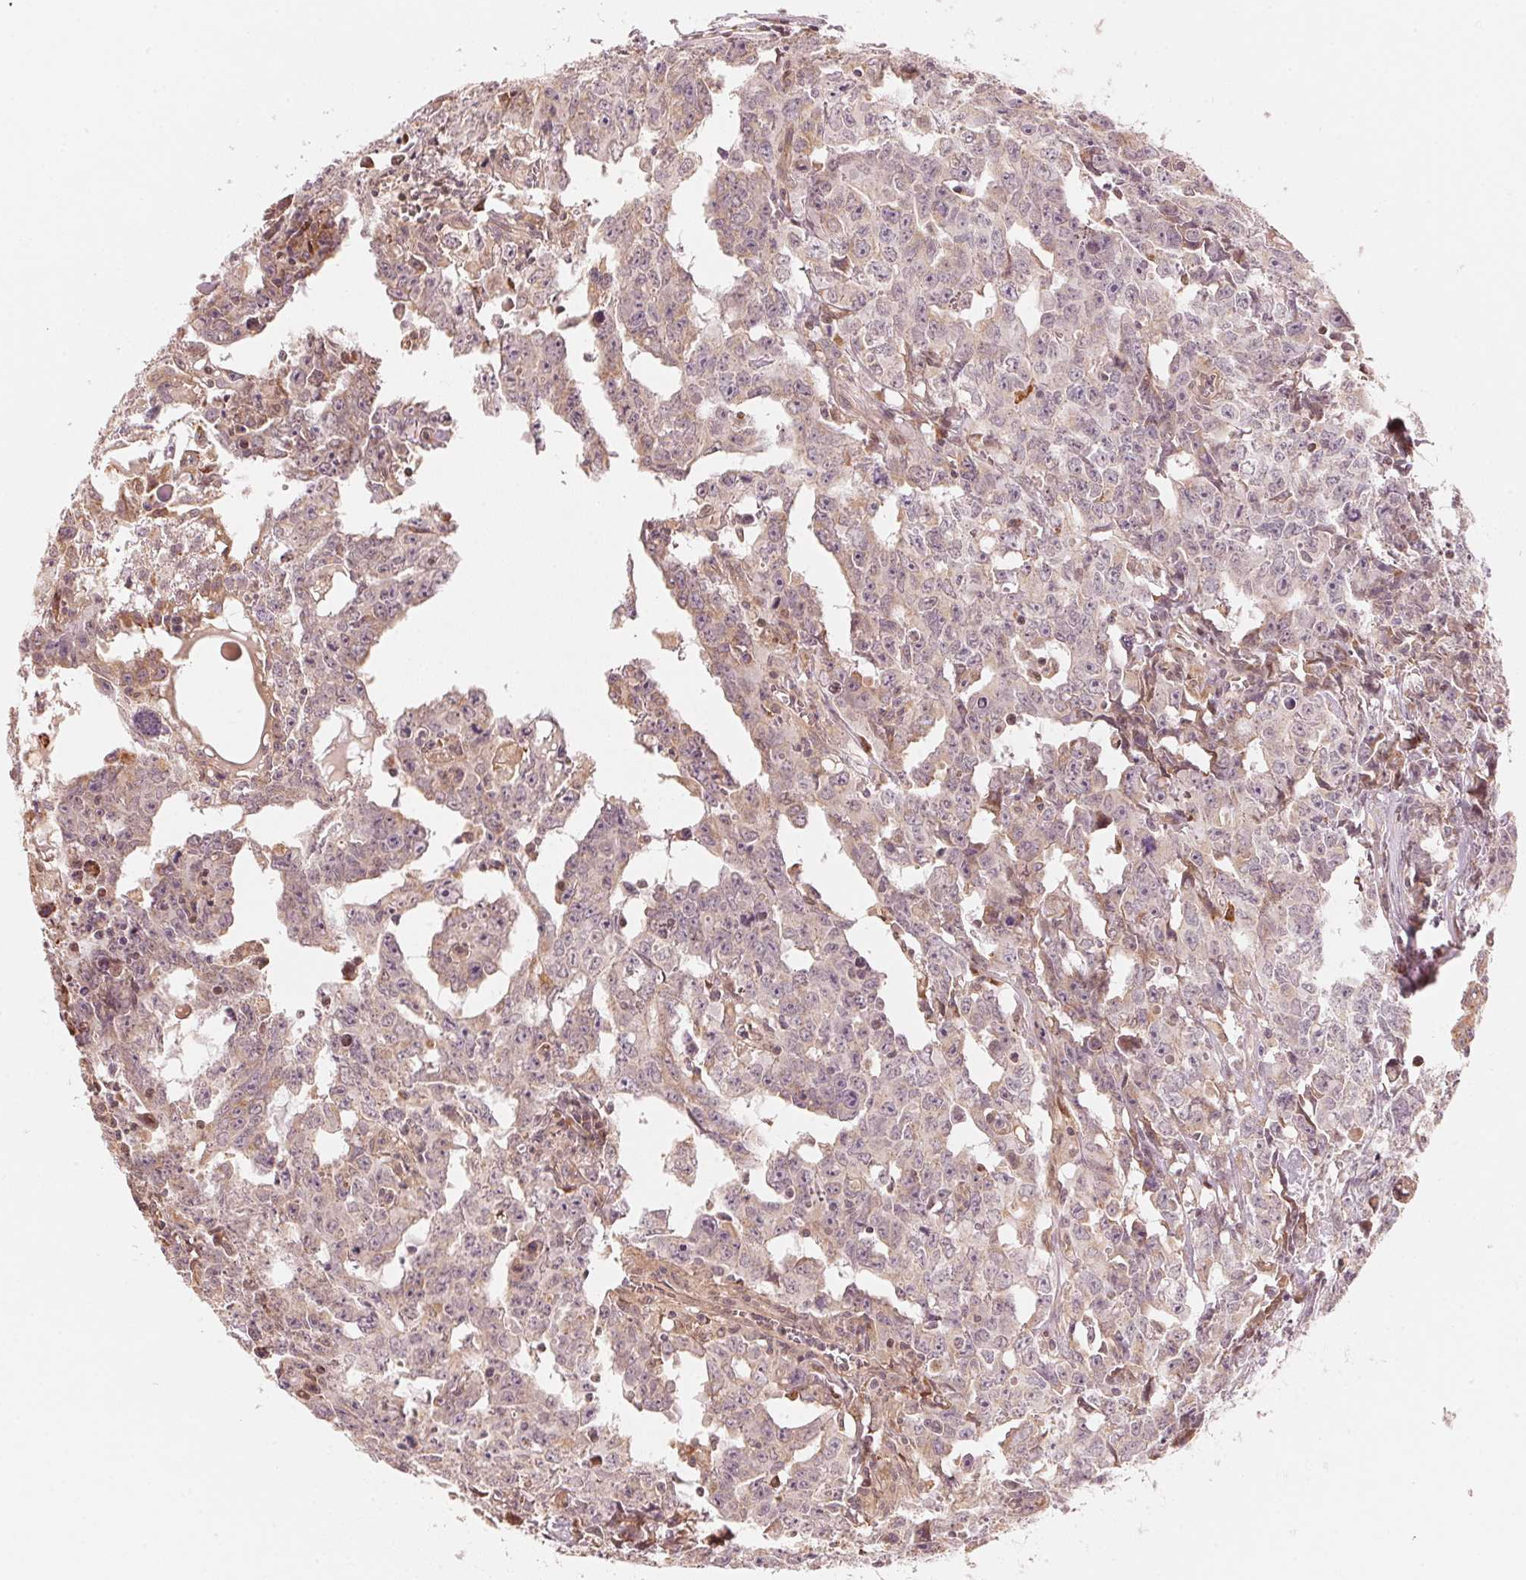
{"staining": {"intensity": "negative", "quantity": "none", "location": "none"}, "tissue": "testis cancer", "cell_type": "Tumor cells", "image_type": "cancer", "snomed": [{"axis": "morphology", "description": "Carcinoma, Embryonal, NOS"}, {"axis": "topography", "description": "Testis"}], "caption": "Testis cancer (embryonal carcinoma) stained for a protein using IHC reveals no staining tumor cells.", "gene": "PRKN", "patient": {"sex": "male", "age": 22}}